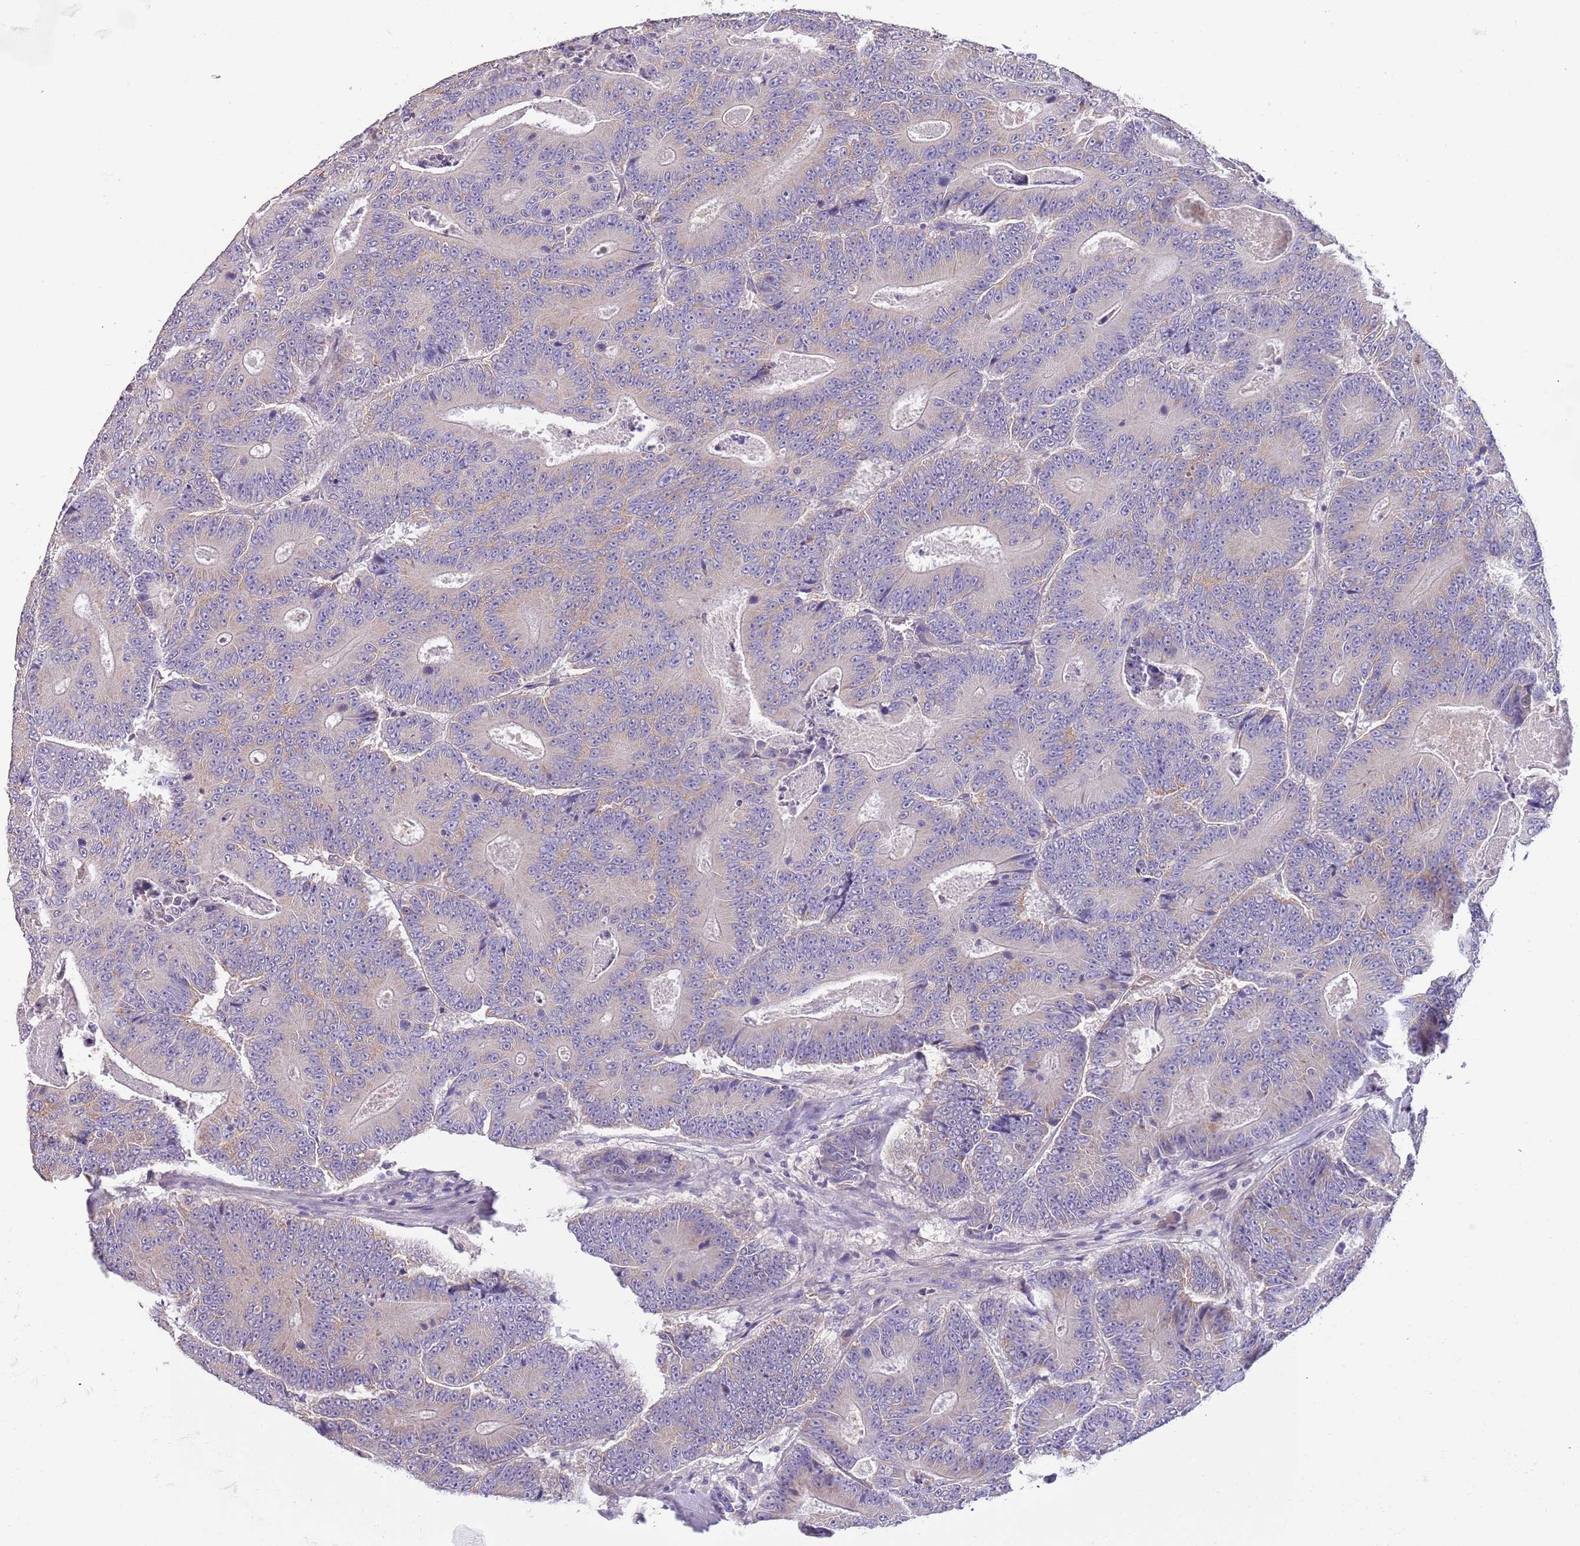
{"staining": {"intensity": "negative", "quantity": "none", "location": "none"}, "tissue": "colorectal cancer", "cell_type": "Tumor cells", "image_type": "cancer", "snomed": [{"axis": "morphology", "description": "Adenocarcinoma, NOS"}, {"axis": "topography", "description": "Colon"}], "caption": "Tumor cells show no significant positivity in adenocarcinoma (colorectal). The staining is performed using DAB (3,3'-diaminobenzidine) brown chromogen with nuclei counter-stained in using hematoxylin.", "gene": "ZNF658", "patient": {"sex": "male", "age": 83}}